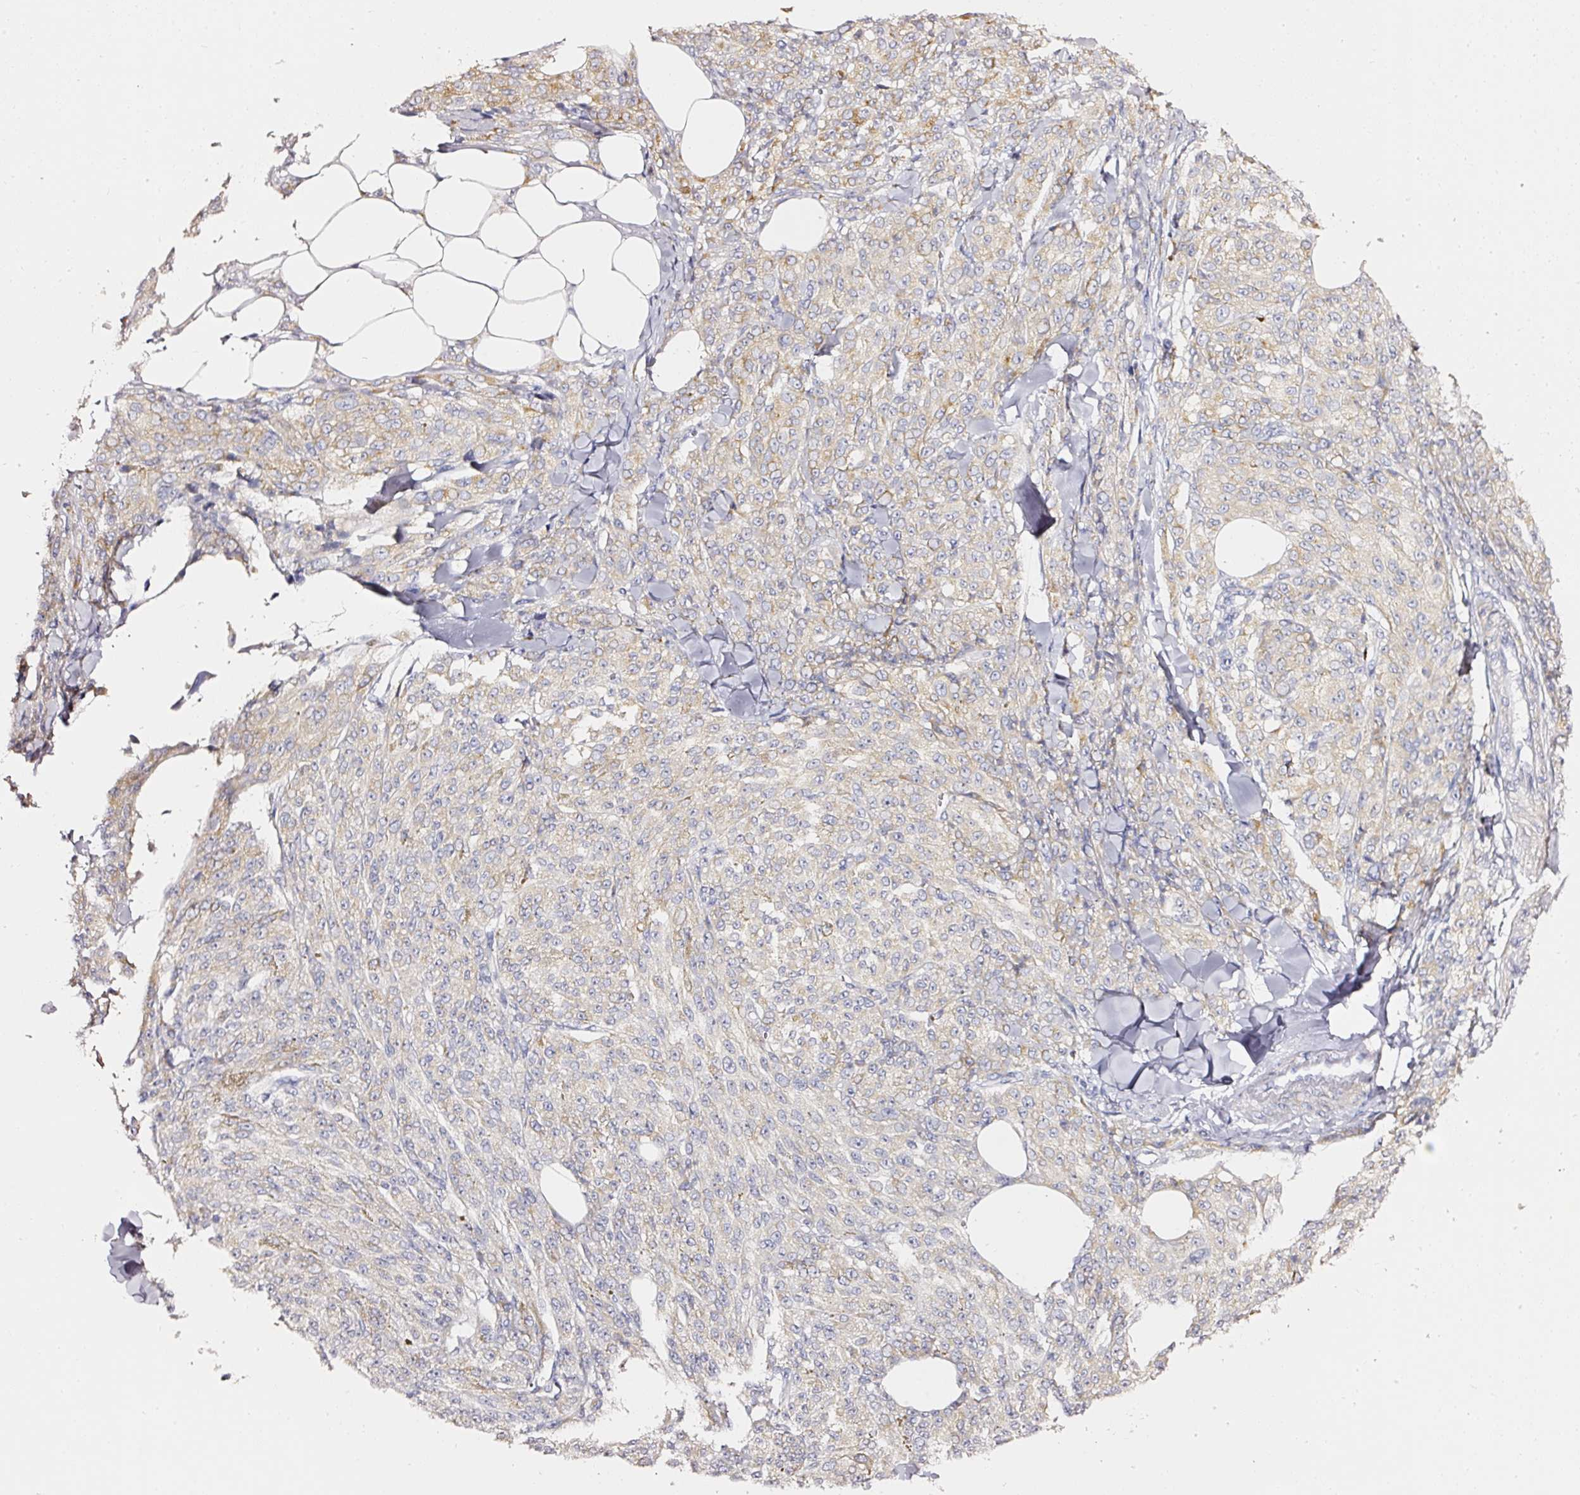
{"staining": {"intensity": "weak", "quantity": "25%-75%", "location": "cytoplasmic/membranous"}, "tissue": "melanoma", "cell_type": "Tumor cells", "image_type": "cancer", "snomed": [{"axis": "morphology", "description": "Malignant melanoma, NOS"}, {"axis": "topography", "description": "Skin"}], "caption": "Melanoma stained for a protein (brown) exhibits weak cytoplasmic/membranous positive expression in about 25%-75% of tumor cells.", "gene": "PDXDC1", "patient": {"sex": "female", "age": 52}}